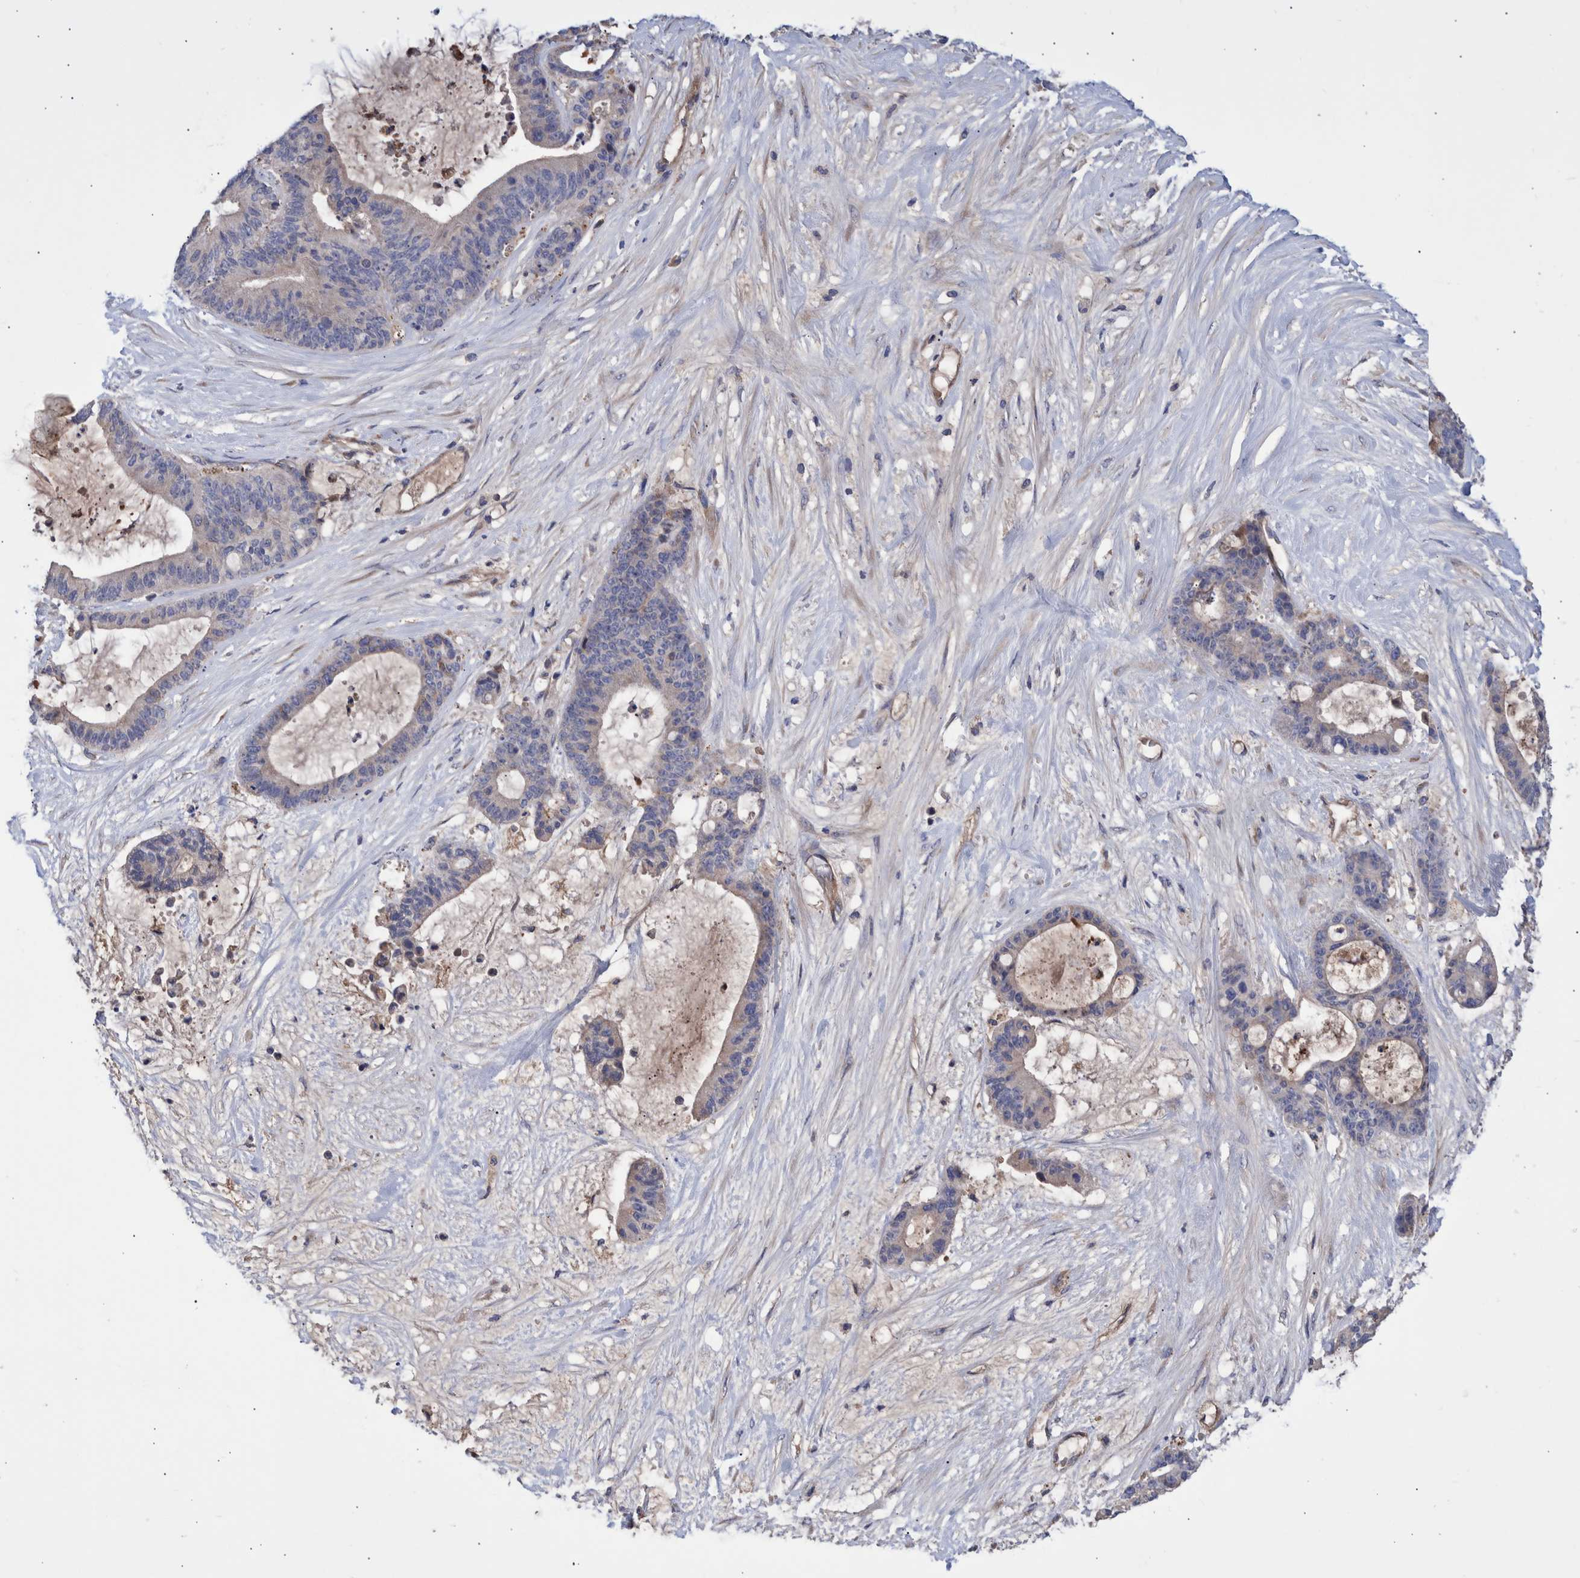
{"staining": {"intensity": "negative", "quantity": "none", "location": "none"}, "tissue": "liver cancer", "cell_type": "Tumor cells", "image_type": "cancer", "snomed": [{"axis": "morphology", "description": "Cholangiocarcinoma"}, {"axis": "topography", "description": "Liver"}], "caption": "Immunohistochemical staining of liver cancer exhibits no significant positivity in tumor cells. (DAB (3,3'-diaminobenzidine) immunohistochemistry (IHC) with hematoxylin counter stain).", "gene": "DLL4", "patient": {"sex": "female", "age": 73}}